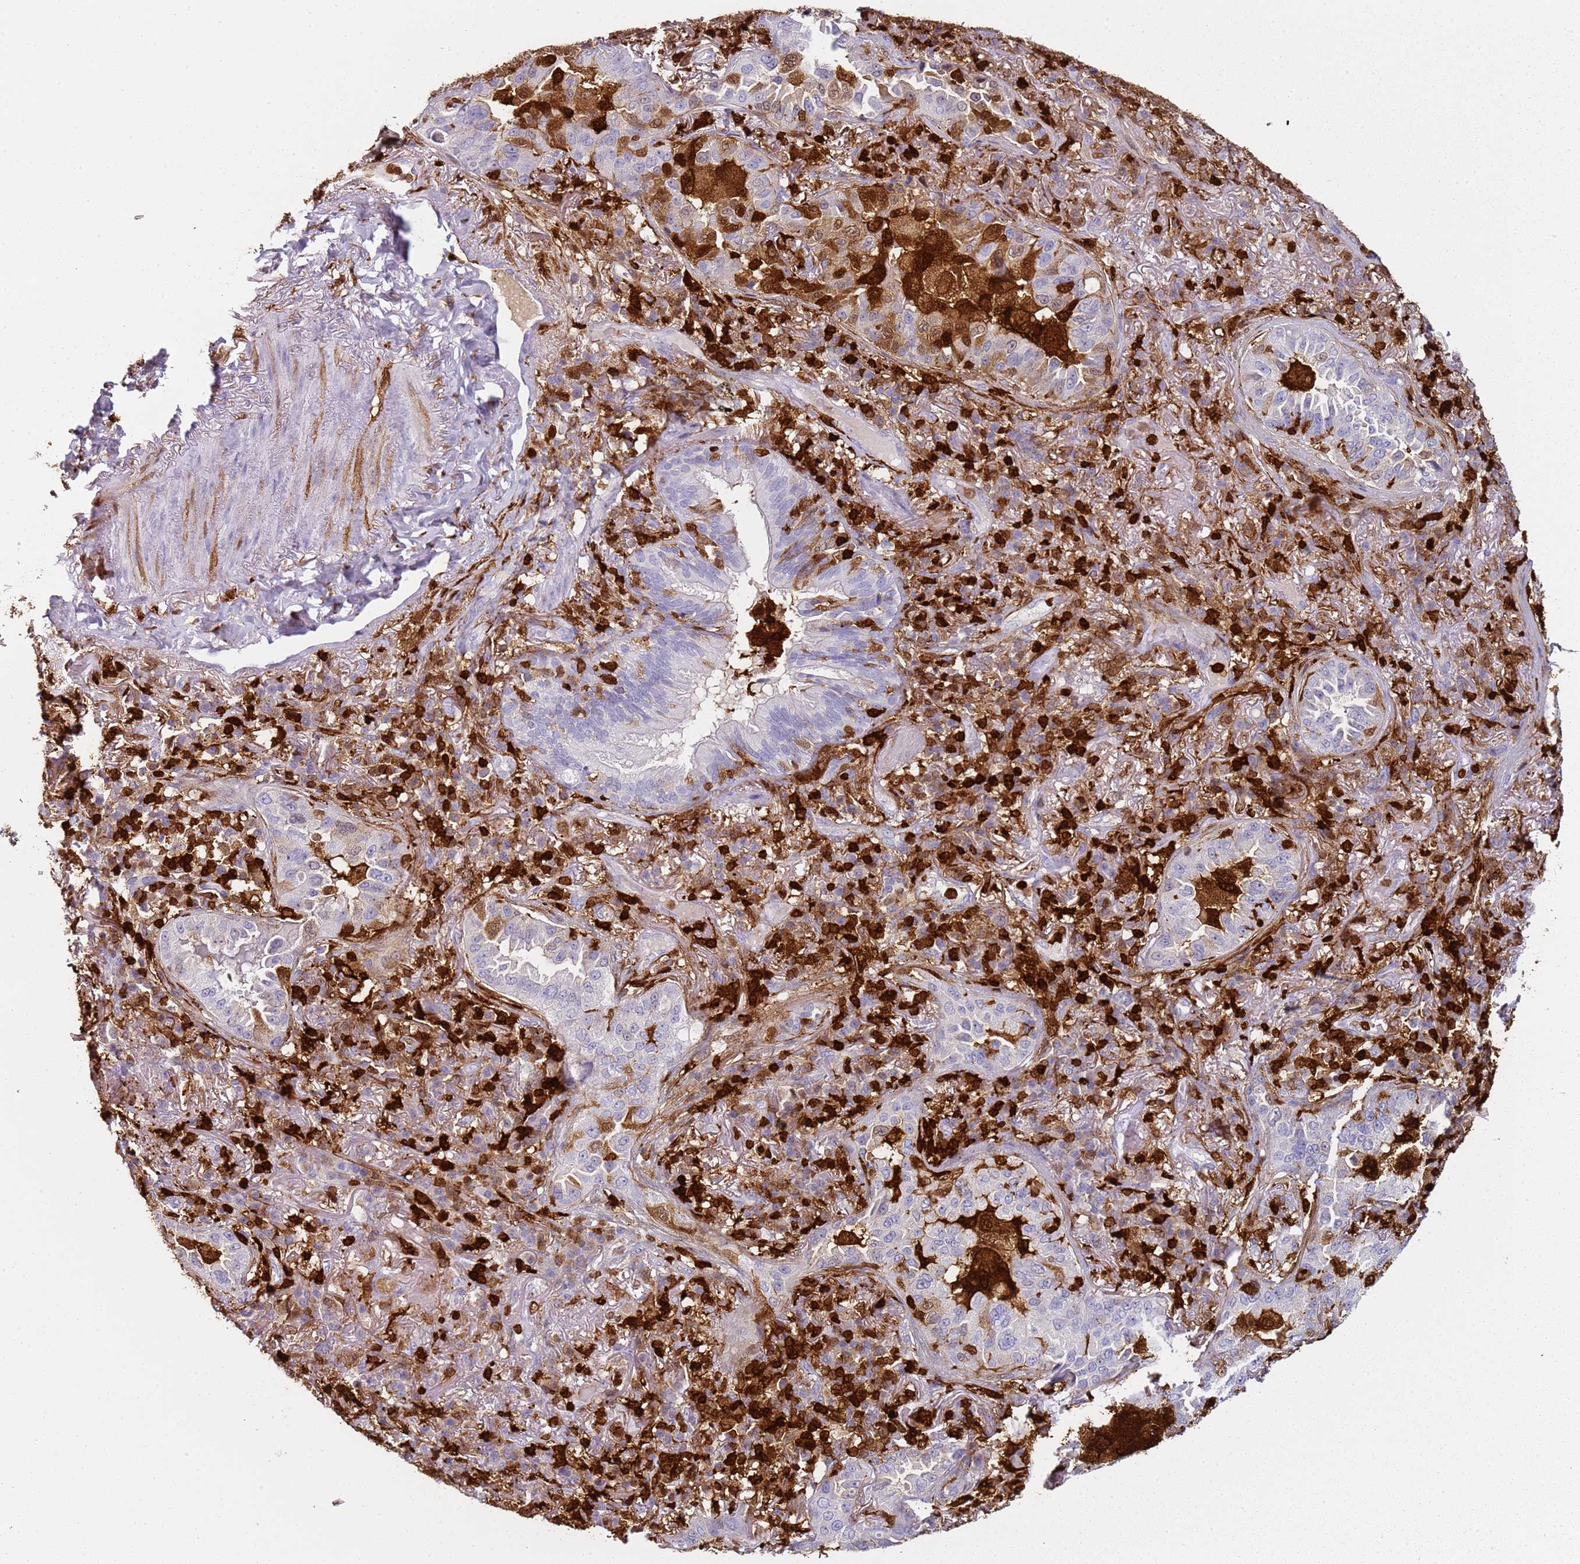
{"staining": {"intensity": "strong", "quantity": "<25%", "location": "cytoplasmic/membranous,nuclear"}, "tissue": "lung cancer", "cell_type": "Tumor cells", "image_type": "cancer", "snomed": [{"axis": "morphology", "description": "Adenocarcinoma, NOS"}, {"axis": "topography", "description": "Lung"}], "caption": "The photomicrograph displays immunohistochemical staining of lung cancer. There is strong cytoplasmic/membranous and nuclear staining is seen in approximately <25% of tumor cells.", "gene": "S100A4", "patient": {"sex": "female", "age": 69}}